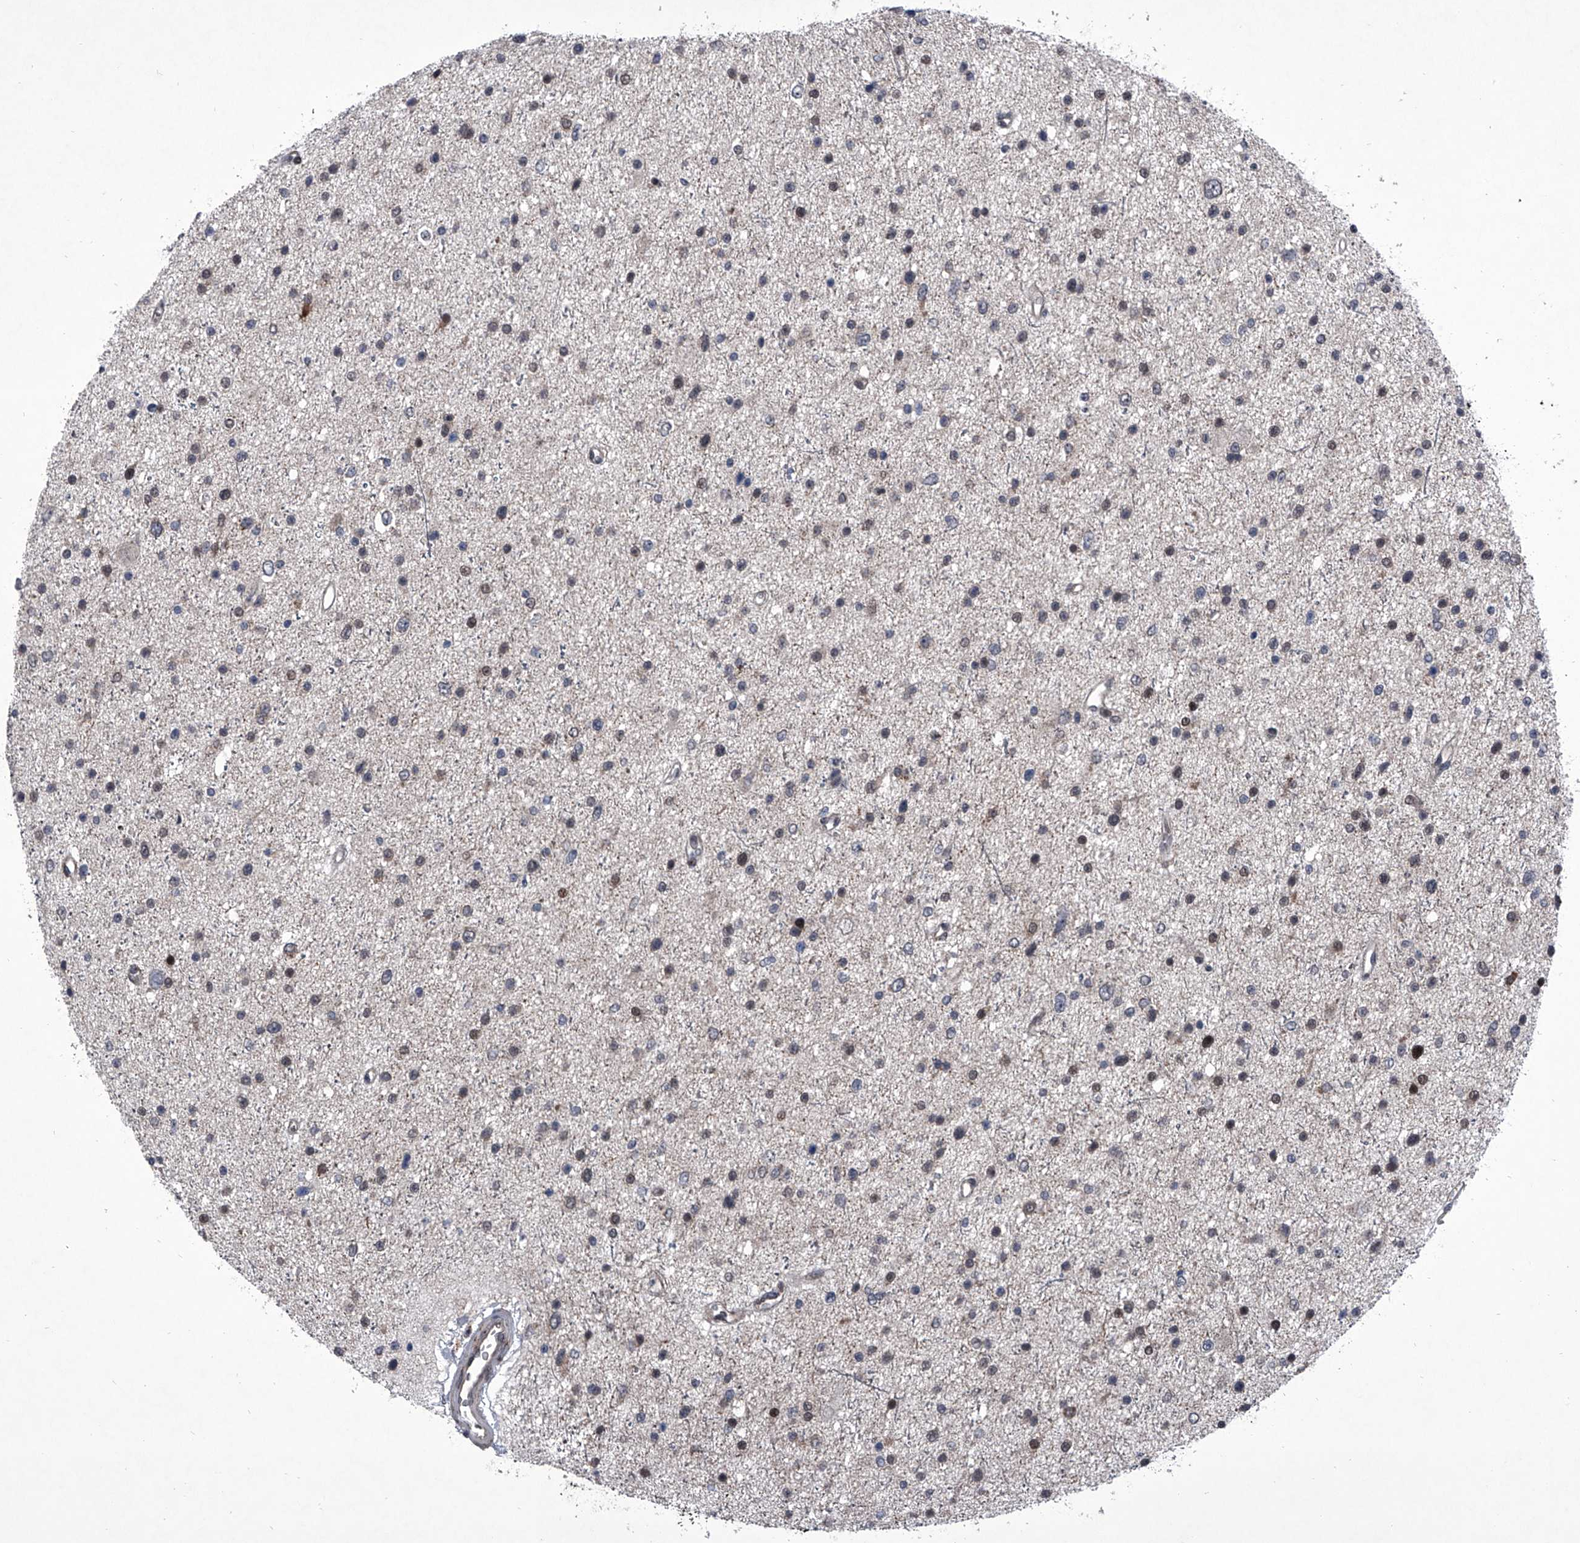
{"staining": {"intensity": "negative", "quantity": "none", "location": "none"}, "tissue": "glioma", "cell_type": "Tumor cells", "image_type": "cancer", "snomed": [{"axis": "morphology", "description": "Glioma, malignant, Low grade"}, {"axis": "topography", "description": "Brain"}], "caption": "Immunohistochemistry (IHC) histopathology image of neoplastic tissue: human malignant low-grade glioma stained with DAB (3,3'-diaminobenzidine) shows no significant protein staining in tumor cells.", "gene": "ELK4", "patient": {"sex": "female", "age": 37}}